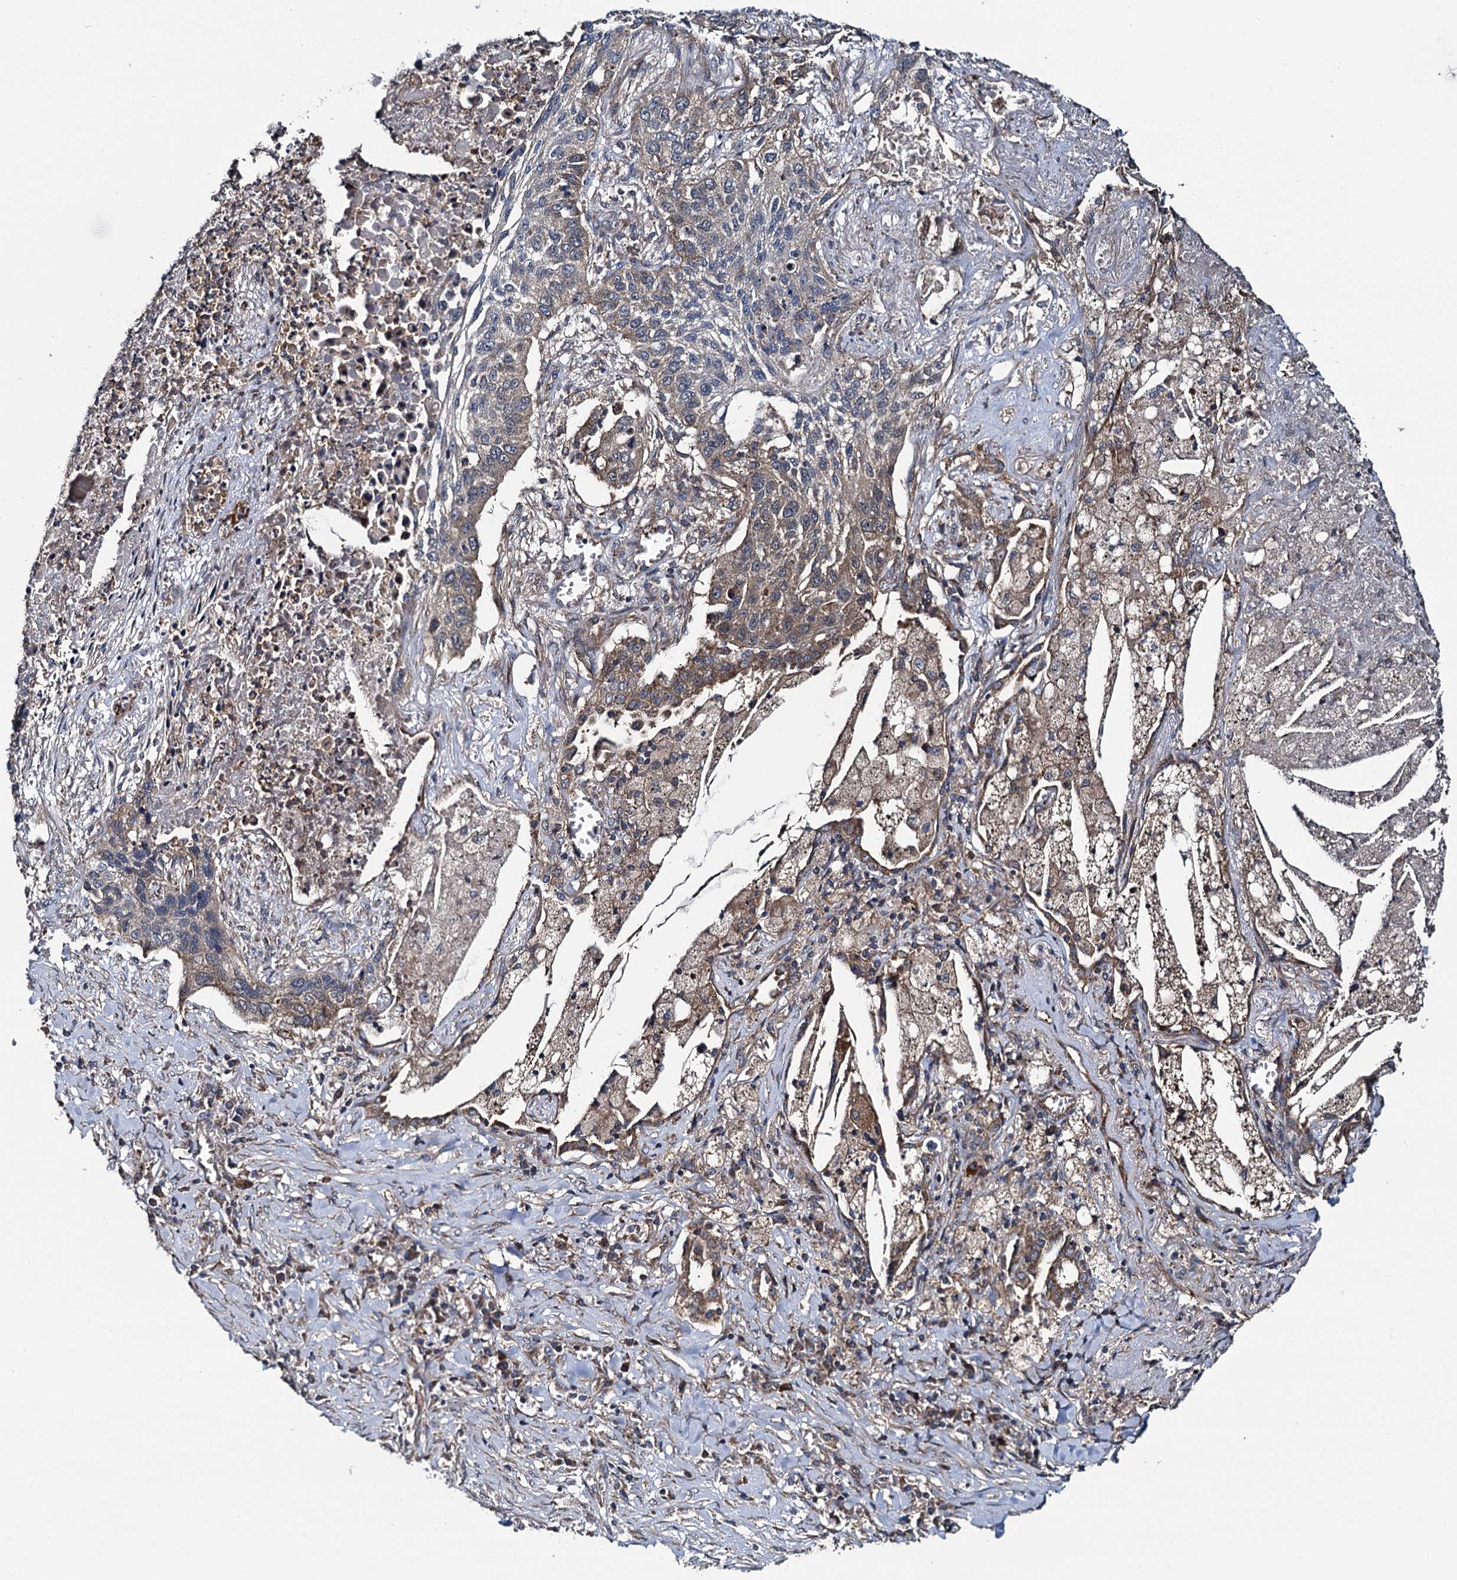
{"staining": {"intensity": "moderate", "quantity": "25%-75%", "location": "cytoplasmic/membranous"}, "tissue": "lung cancer", "cell_type": "Tumor cells", "image_type": "cancer", "snomed": [{"axis": "morphology", "description": "Squamous cell carcinoma, NOS"}, {"axis": "topography", "description": "Lung"}], "caption": "Protein expression analysis of squamous cell carcinoma (lung) demonstrates moderate cytoplasmic/membranous staining in approximately 25%-75% of tumor cells.", "gene": "NEK1", "patient": {"sex": "female", "age": 63}}